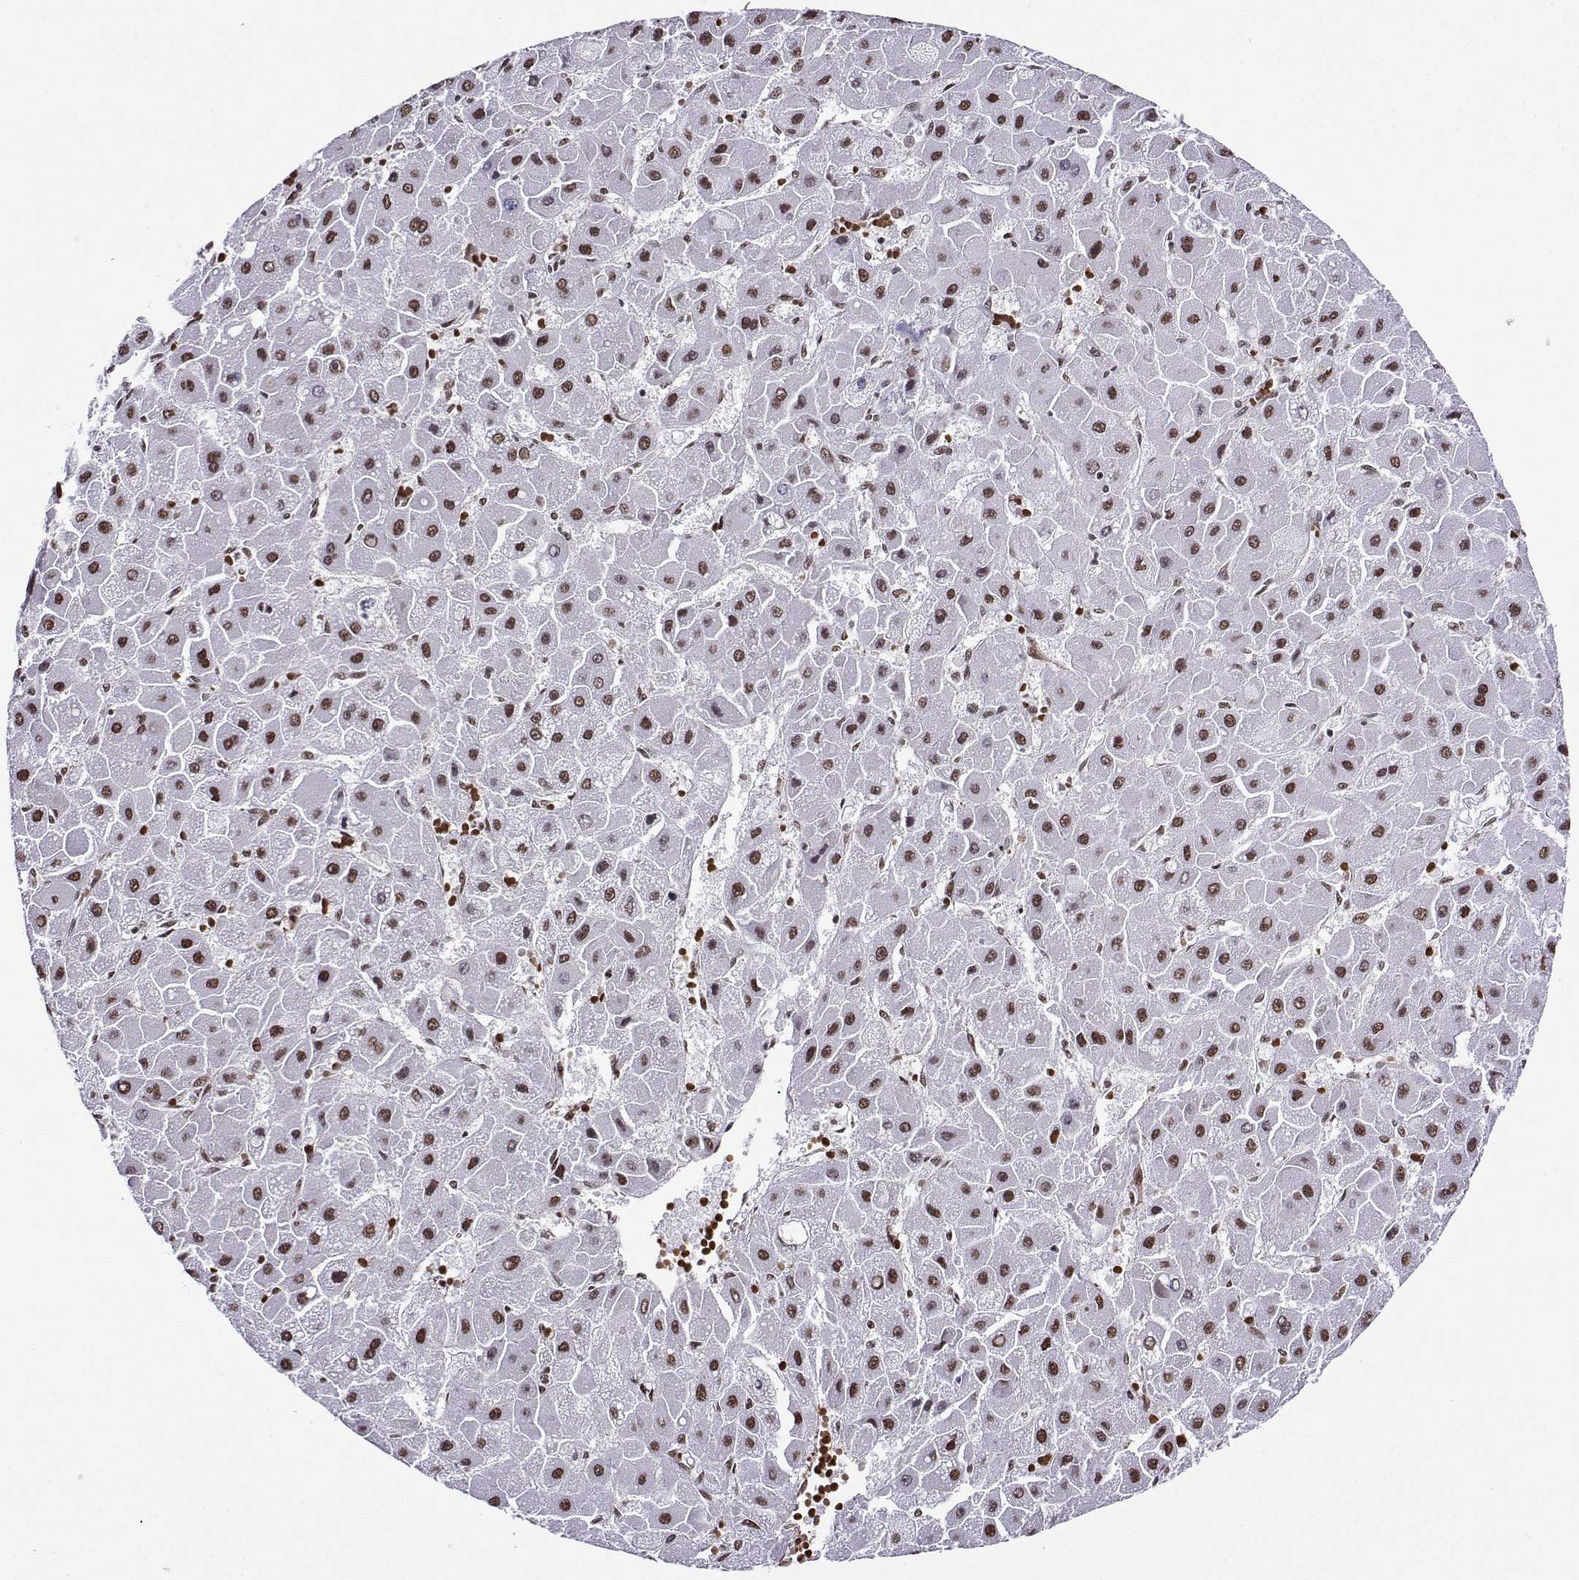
{"staining": {"intensity": "moderate", "quantity": ">75%", "location": "nuclear"}, "tissue": "liver cancer", "cell_type": "Tumor cells", "image_type": "cancer", "snomed": [{"axis": "morphology", "description": "Carcinoma, Hepatocellular, NOS"}, {"axis": "topography", "description": "Liver"}], "caption": "Immunohistochemical staining of human liver hepatocellular carcinoma displays medium levels of moderate nuclear expression in approximately >75% of tumor cells.", "gene": "CCNK", "patient": {"sex": "female", "age": 25}}